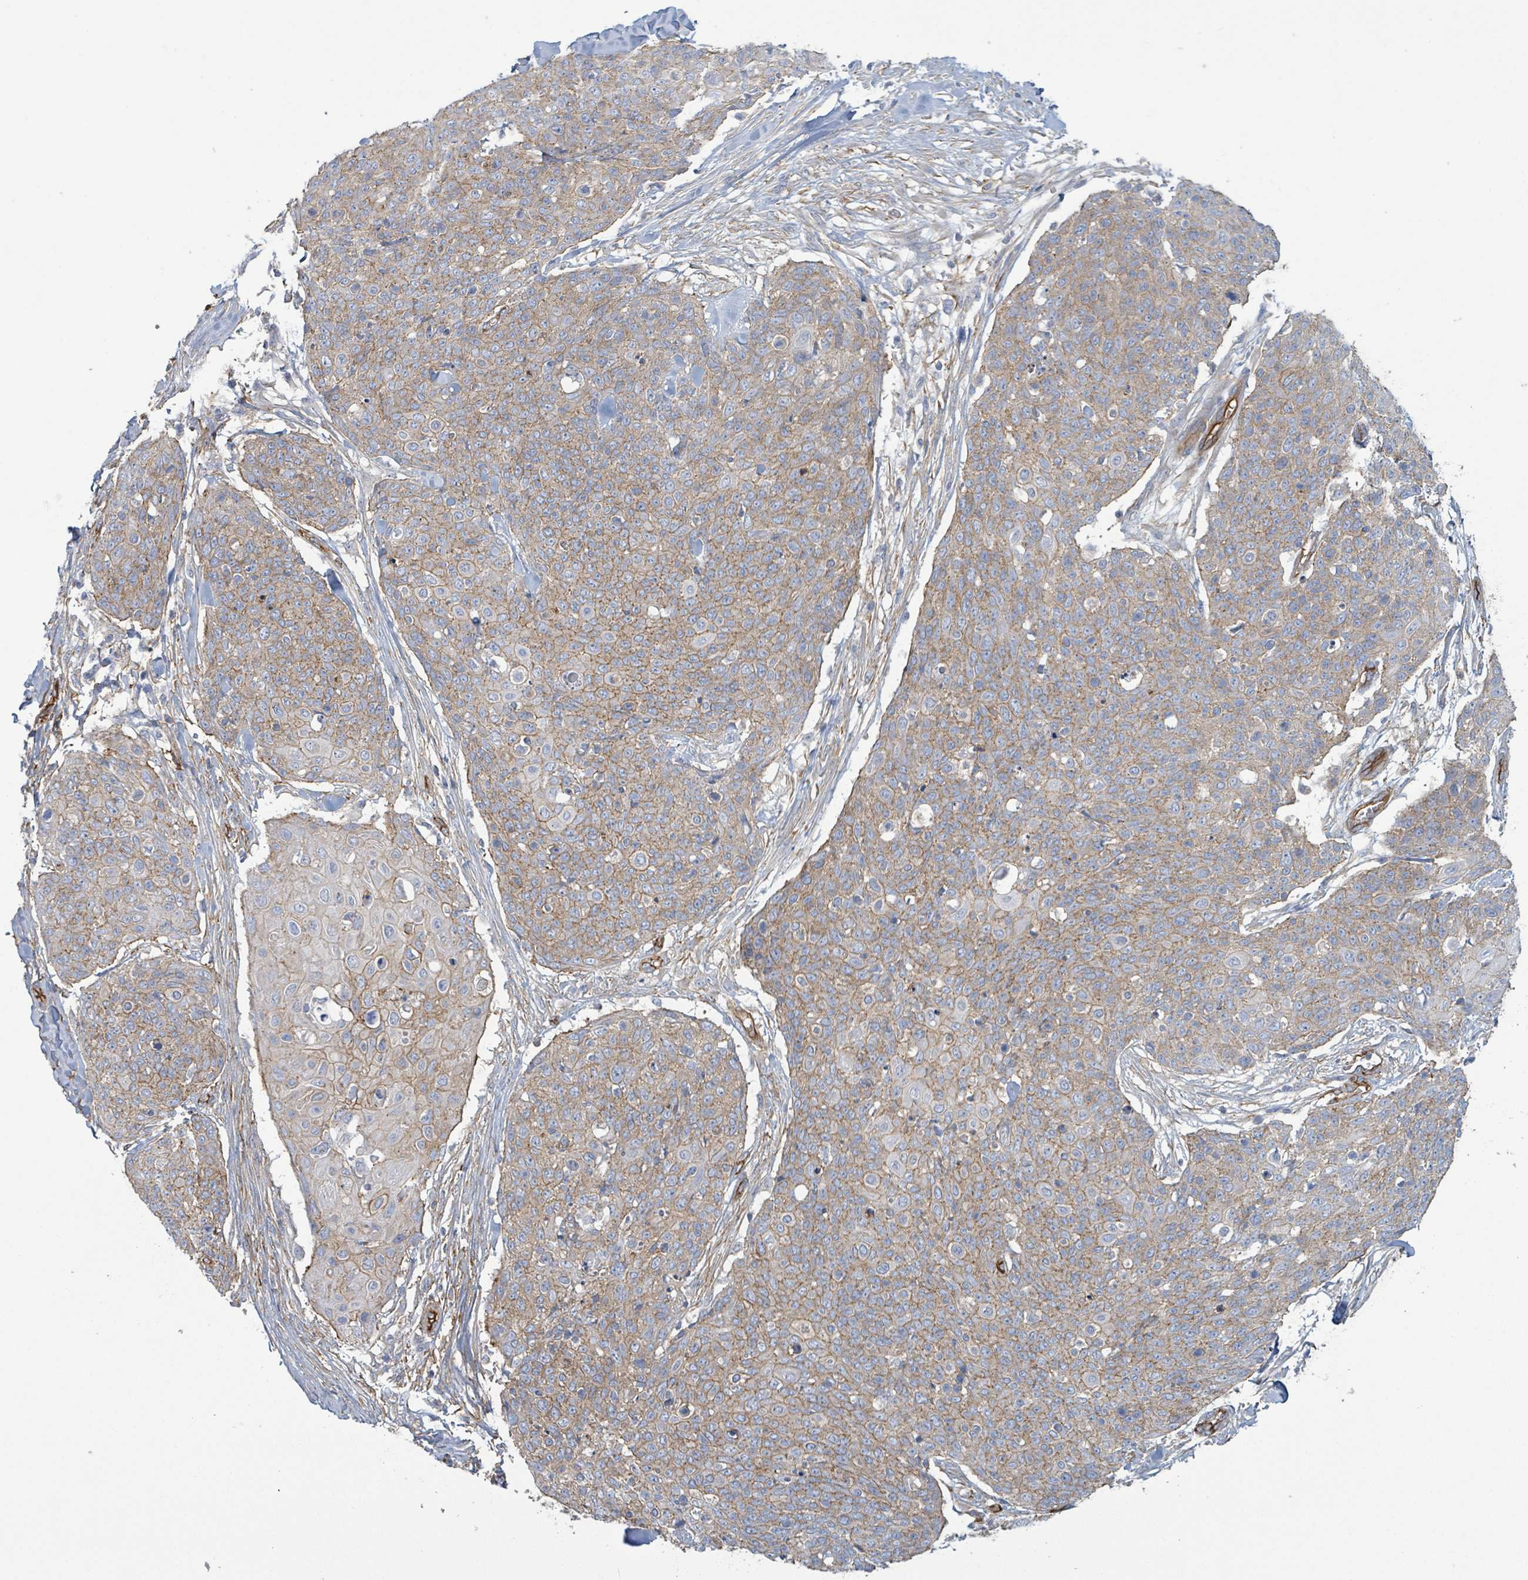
{"staining": {"intensity": "weak", "quantity": ">75%", "location": "cytoplasmic/membranous"}, "tissue": "skin cancer", "cell_type": "Tumor cells", "image_type": "cancer", "snomed": [{"axis": "morphology", "description": "Squamous cell carcinoma, NOS"}, {"axis": "topography", "description": "Skin"}, {"axis": "topography", "description": "Vulva"}], "caption": "Immunohistochemistry (DAB (3,3'-diaminobenzidine)) staining of skin squamous cell carcinoma reveals weak cytoplasmic/membranous protein positivity in about >75% of tumor cells. (DAB (3,3'-diaminobenzidine) IHC with brightfield microscopy, high magnification).", "gene": "LDOC1", "patient": {"sex": "female", "age": 85}}